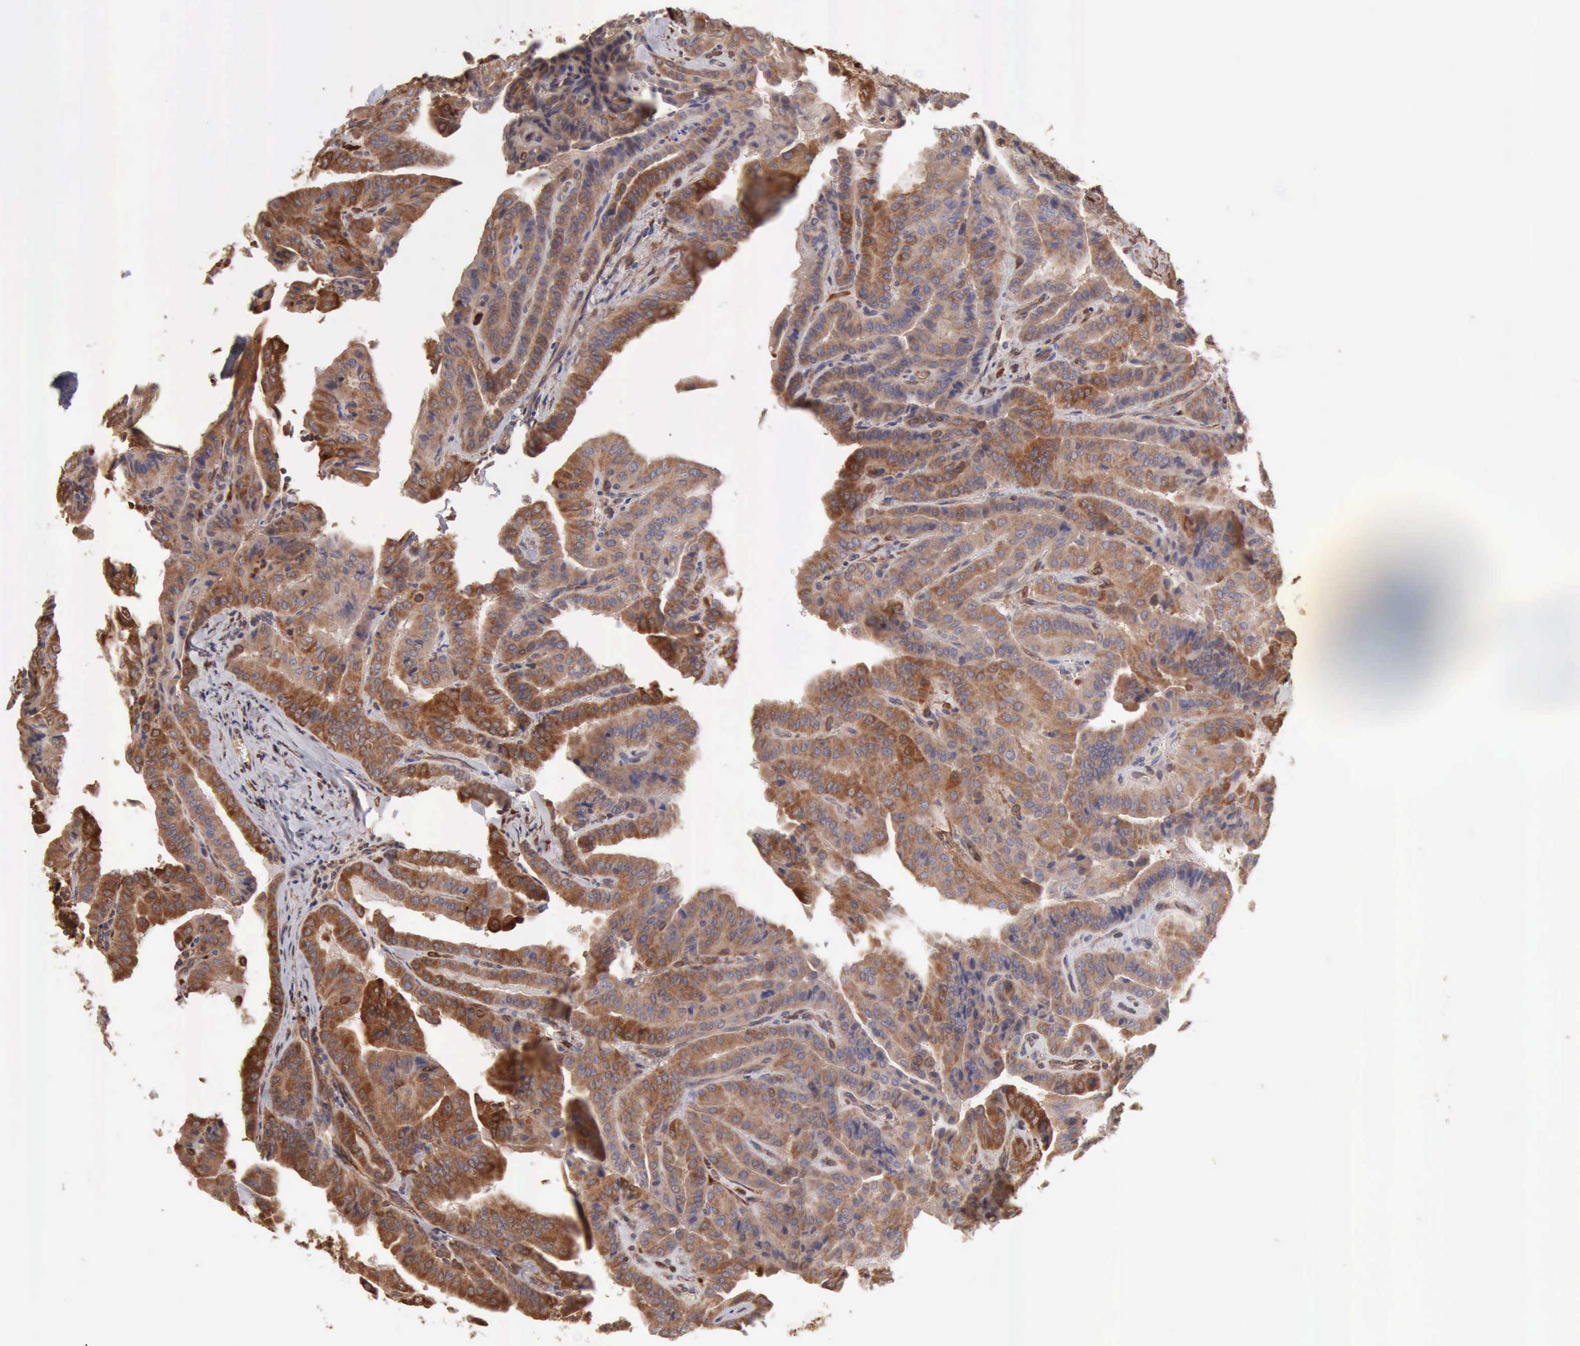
{"staining": {"intensity": "moderate", "quantity": ">75%", "location": "cytoplasmic/membranous"}, "tissue": "thyroid cancer", "cell_type": "Tumor cells", "image_type": "cancer", "snomed": [{"axis": "morphology", "description": "Papillary adenocarcinoma, NOS"}, {"axis": "topography", "description": "Thyroid gland"}], "caption": "Immunohistochemical staining of human thyroid cancer (papillary adenocarcinoma) reveals medium levels of moderate cytoplasmic/membranous protein positivity in approximately >75% of tumor cells. (DAB IHC, brown staining for protein, blue staining for nuclei).", "gene": "APOL2", "patient": {"sex": "female", "age": 71}}